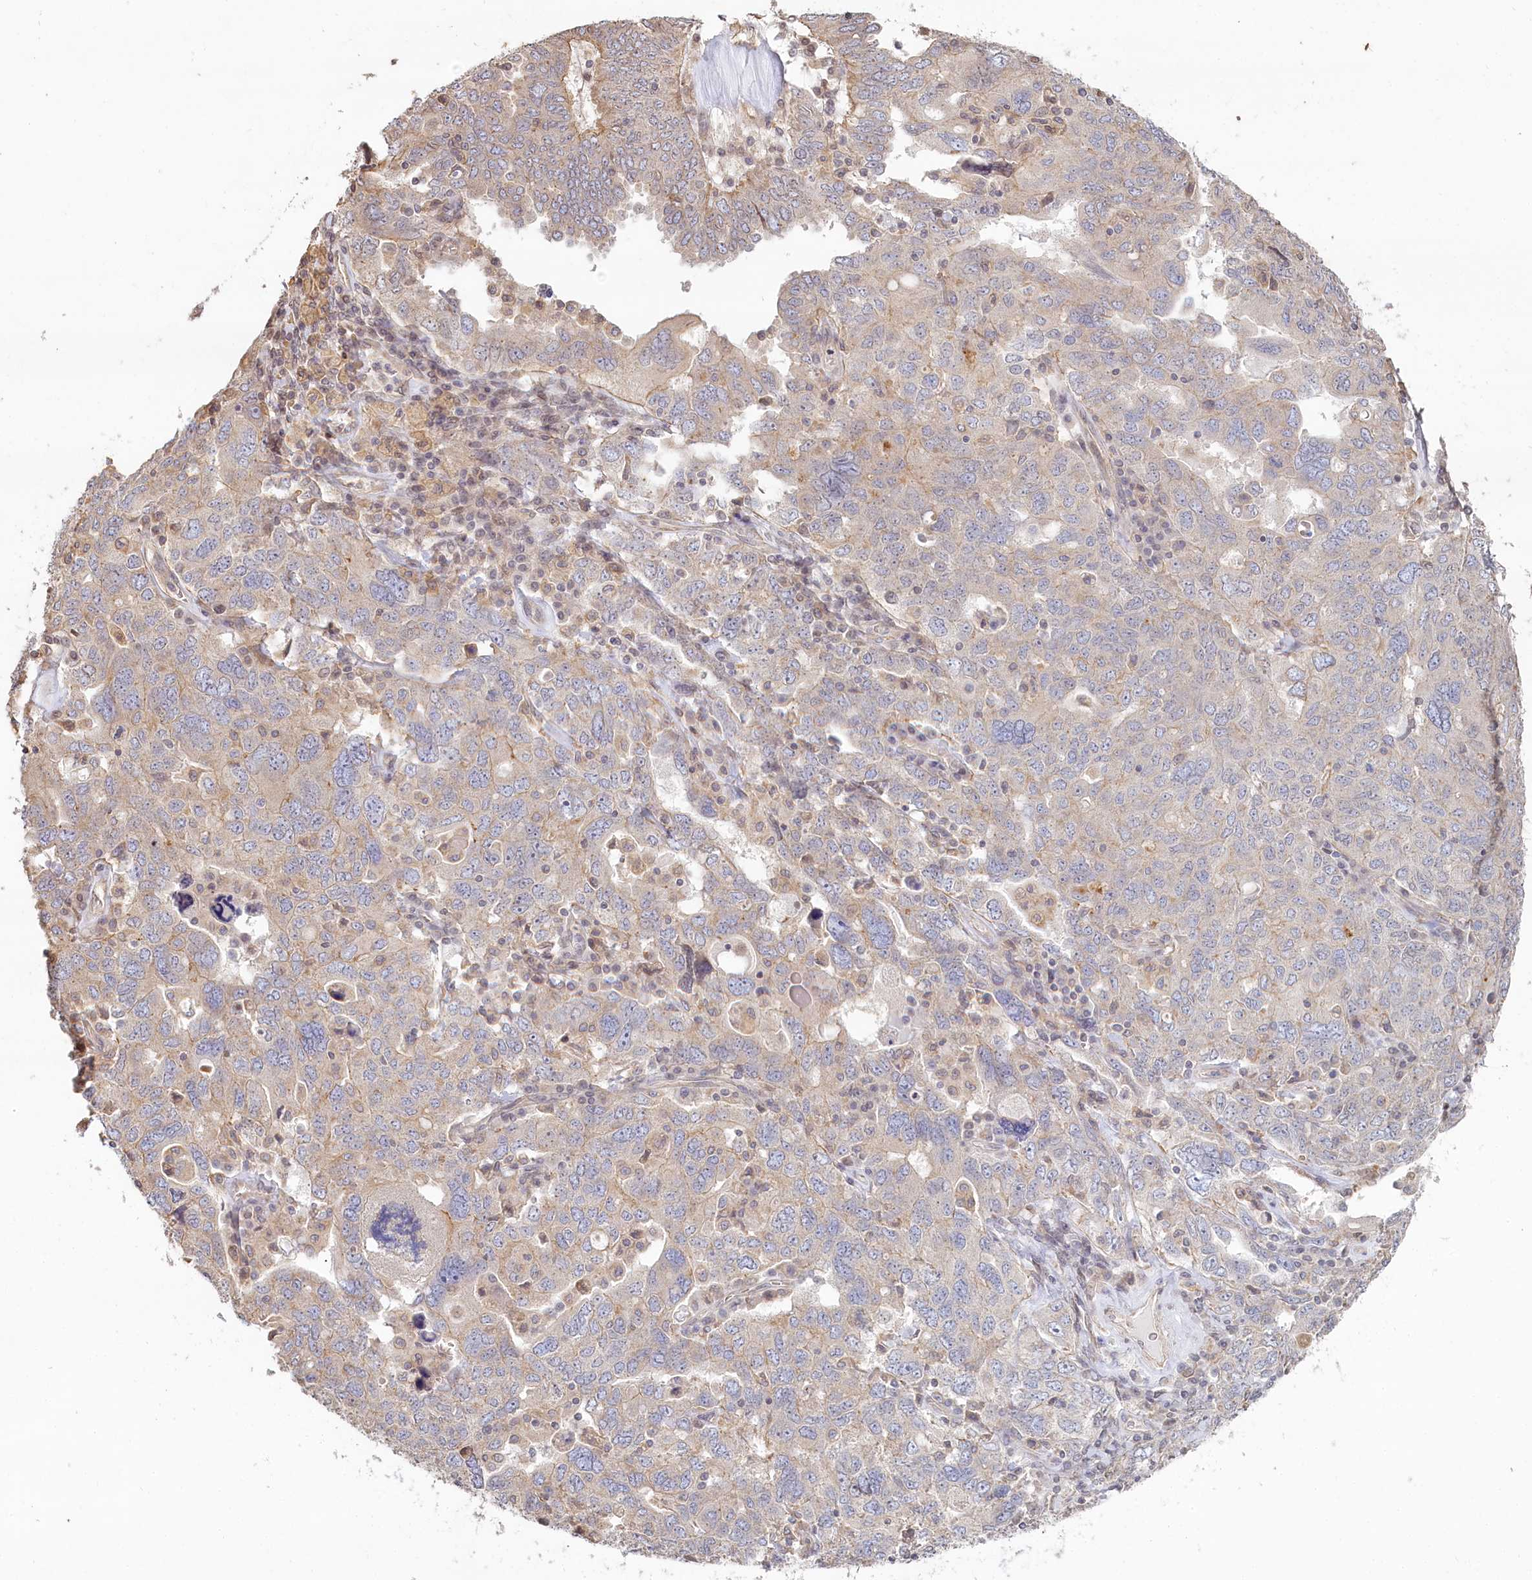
{"staining": {"intensity": "weak", "quantity": "<25%", "location": "cytoplasmic/membranous"}, "tissue": "ovarian cancer", "cell_type": "Tumor cells", "image_type": "cancer", "snomed": [{"axis": "morphology", "description": "Carcinoma, endometroid"}, {"axis": "topography", "description": "Ovary"}], "caption": "Immunohistochemistry (IHC) photomicrograph of human ovarian cancer stained for a protein (brown), which displays no staining in tumor cells. Nuclei are stained in blue.", "gene": "TCHP", "patient": {"sex": "female", "age": 62}}